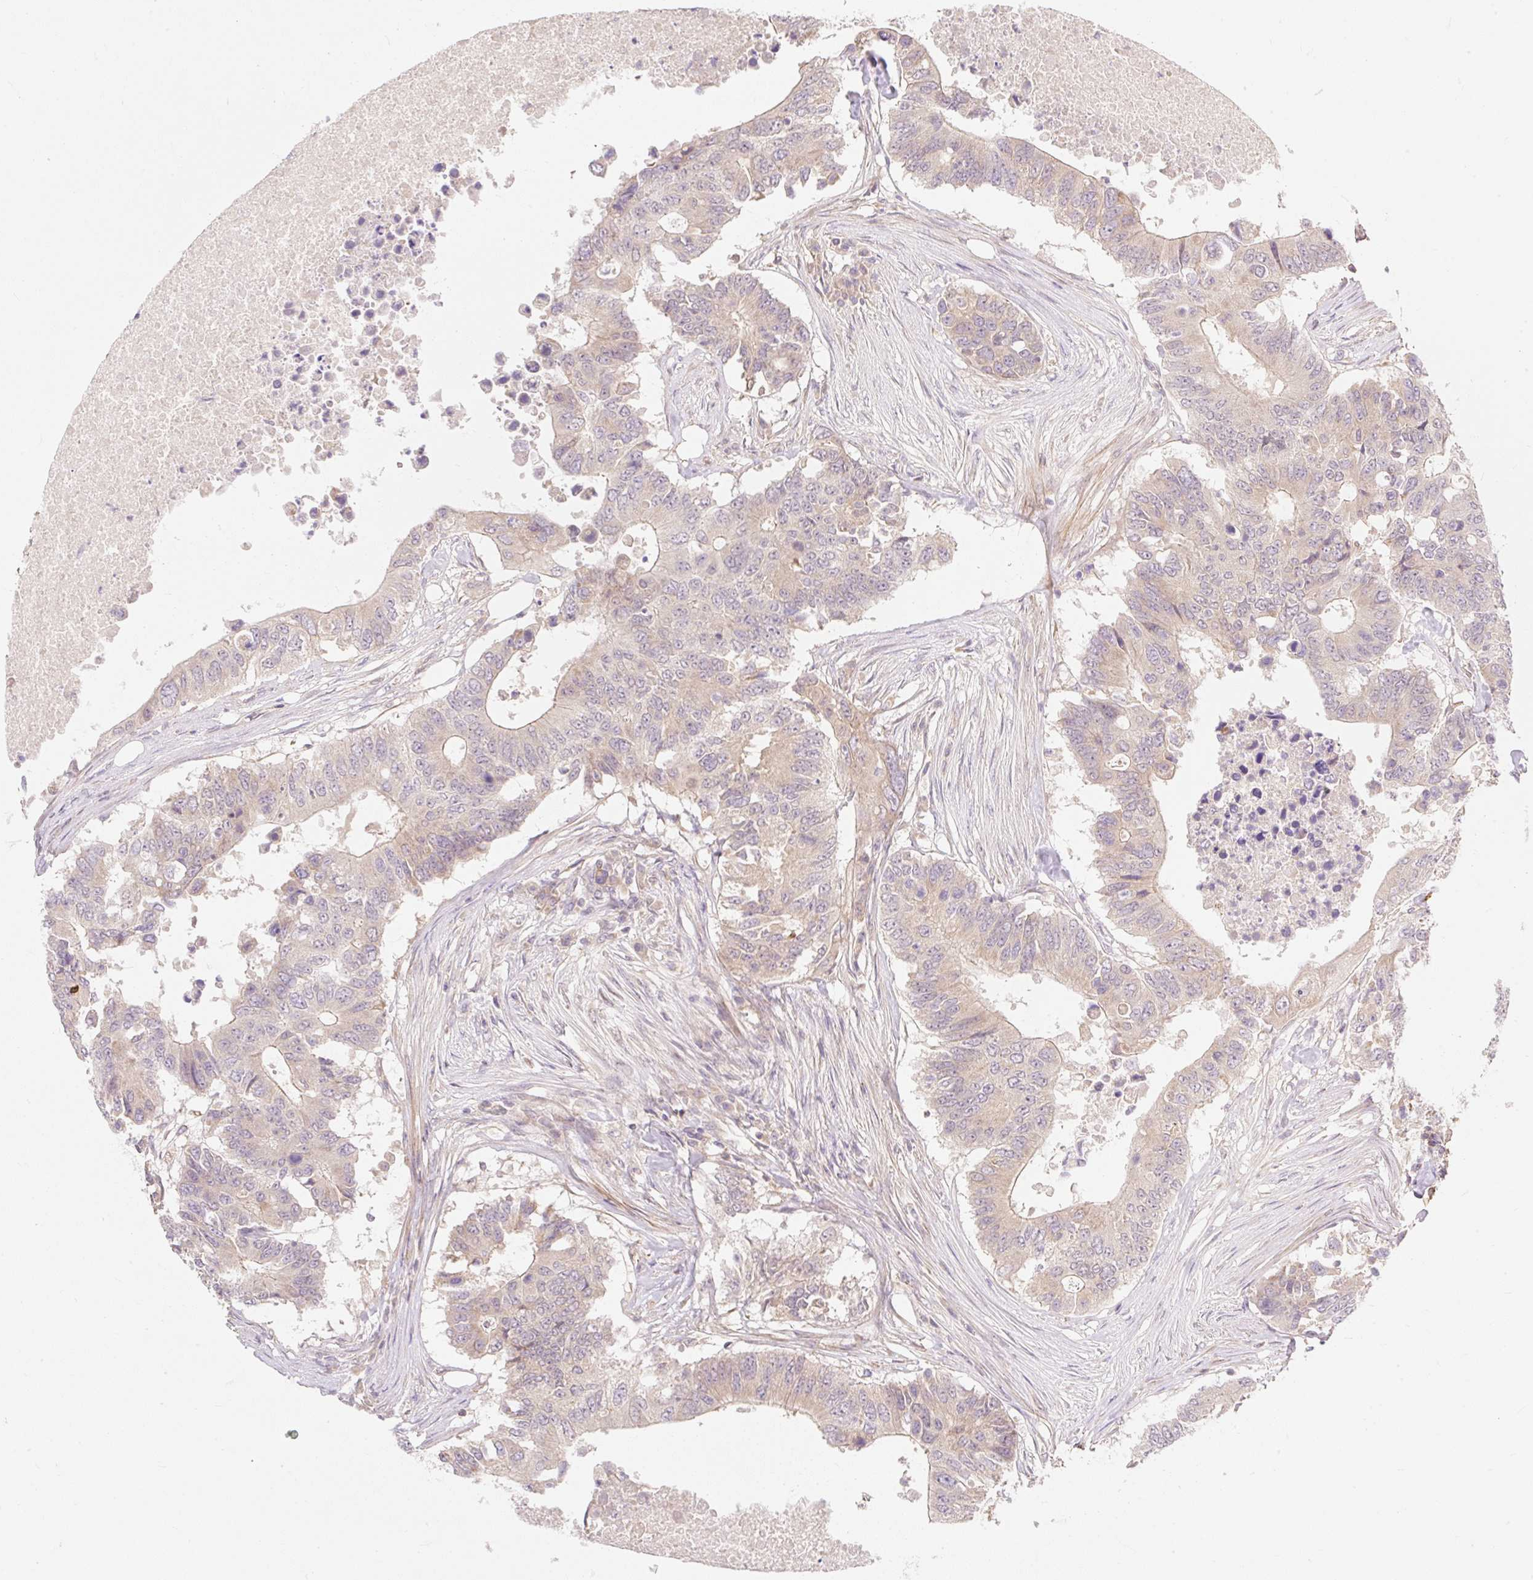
{"staining": {"intensity": "weak", "quantity": "25%-75%", "location": "cytoplasmic/membranous"}, "tissue": "colorectal cancer", "cell_type": "Tumor cells", "image_type": "cancer", "snomed": [{"axis": "morphology", "description": "Adenocarcinoma, NOS"}, {"axis": "topography", "description": "Colon"}], "caption": "Colorectal cancer tissue exhibits weak cytoplasmic/membranous positivity in about 25%-75% of tumor cells The staining is performed using DAB (3,3'-diaminobenzidine) brown chromogen to label protein expression. The nuclei are counter-stained blue using hematoxylin.", "gene": "EMC10", "patient": {"sex": "male", "age": 71}}